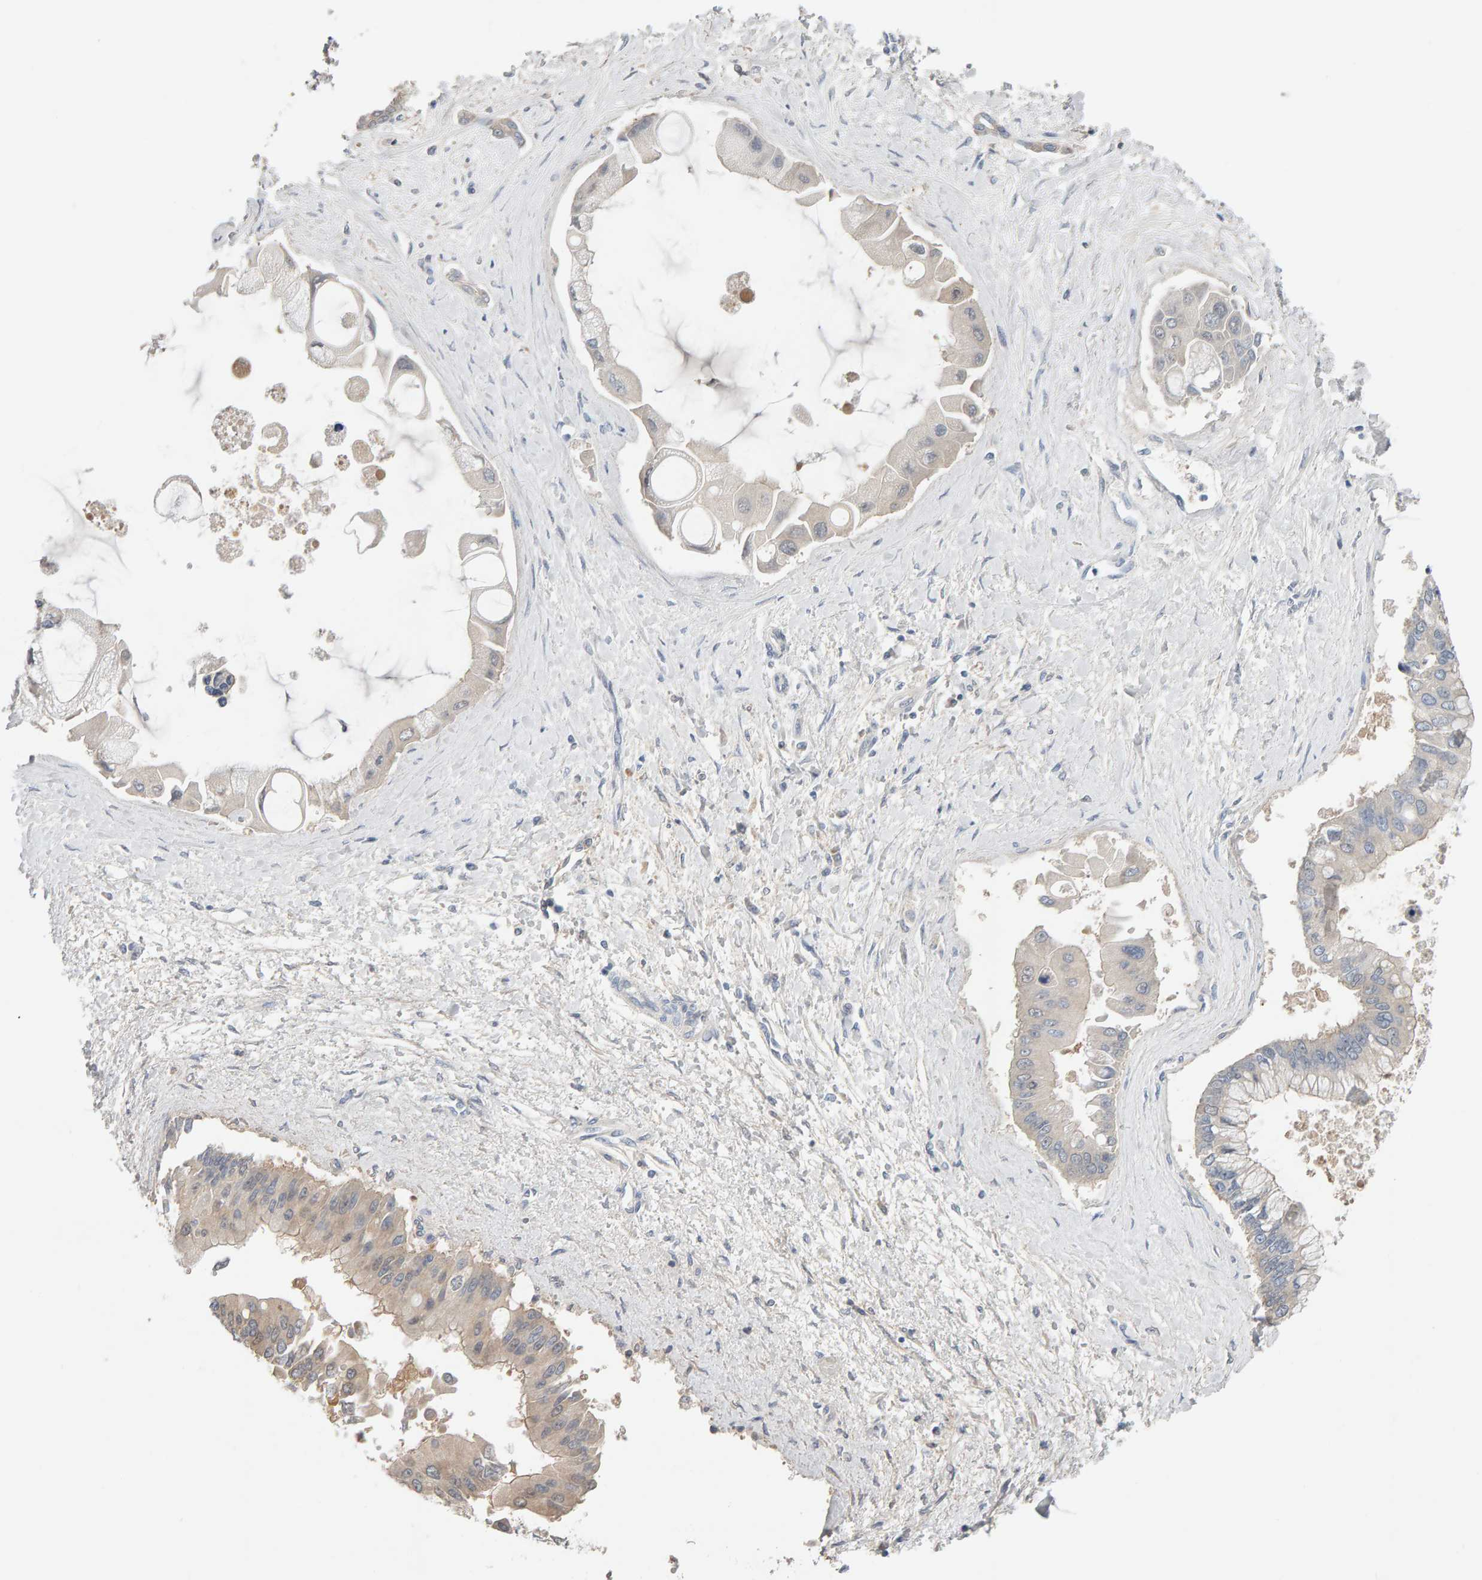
{"staining": {"intensity": "negative", "quantity": "none", "location": "none"}, "tissue": "liver cancer", "cell_type": "Tumor cells", "image_type": "cancer", "snomed": [{"axis": "morphology", "description": "Cholangiocarcinoma"}, {"axis": "topography", "description": "Liver"}], "caption": "Liver cholangiocarcinoma was stained to show a protein in brown. There is no significant expression in tumor cells. (DAB IHC with hematoxylin counter stain).", "gene": "GFUS", "patient": {"sex": "male", "age": 50}}